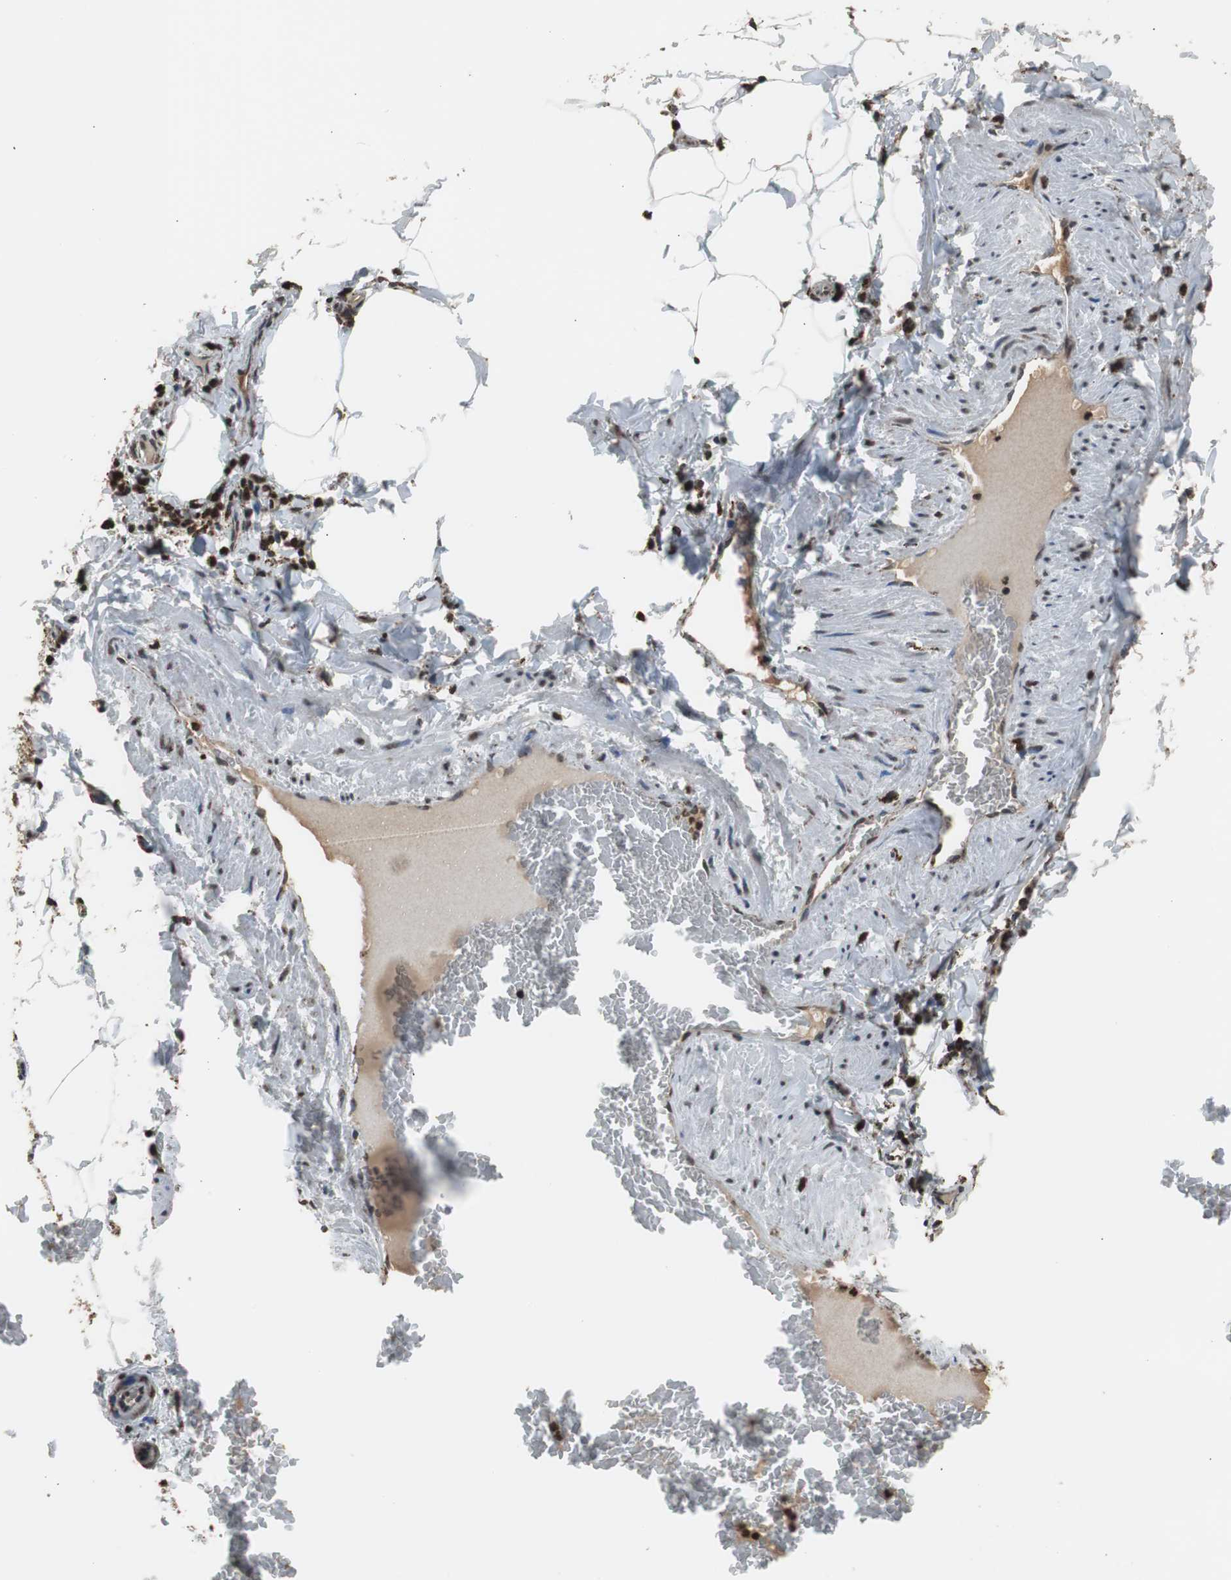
{"staining": {"intensity": "strong", "quantity": ">75%", "location": "cytoplasmic/membranous"}, "tissue": "adipose tissue", "cell_type": "Adipocytes", "image_type": "normal", "snomed": [{"axis": "morphology", "description": "Normal tissue, NOS"}, {"axis": "topography", "description": "Vascular tissue"}], "caption": "Approximately >75% of adipocytes in normal adipose tissue reveal strong cytoplasmic/membranous protein positivity as visualized by brown immunohistochemical staining.", "gene": "HSPA9", "patient": {"sex": "male", "age": 41}}